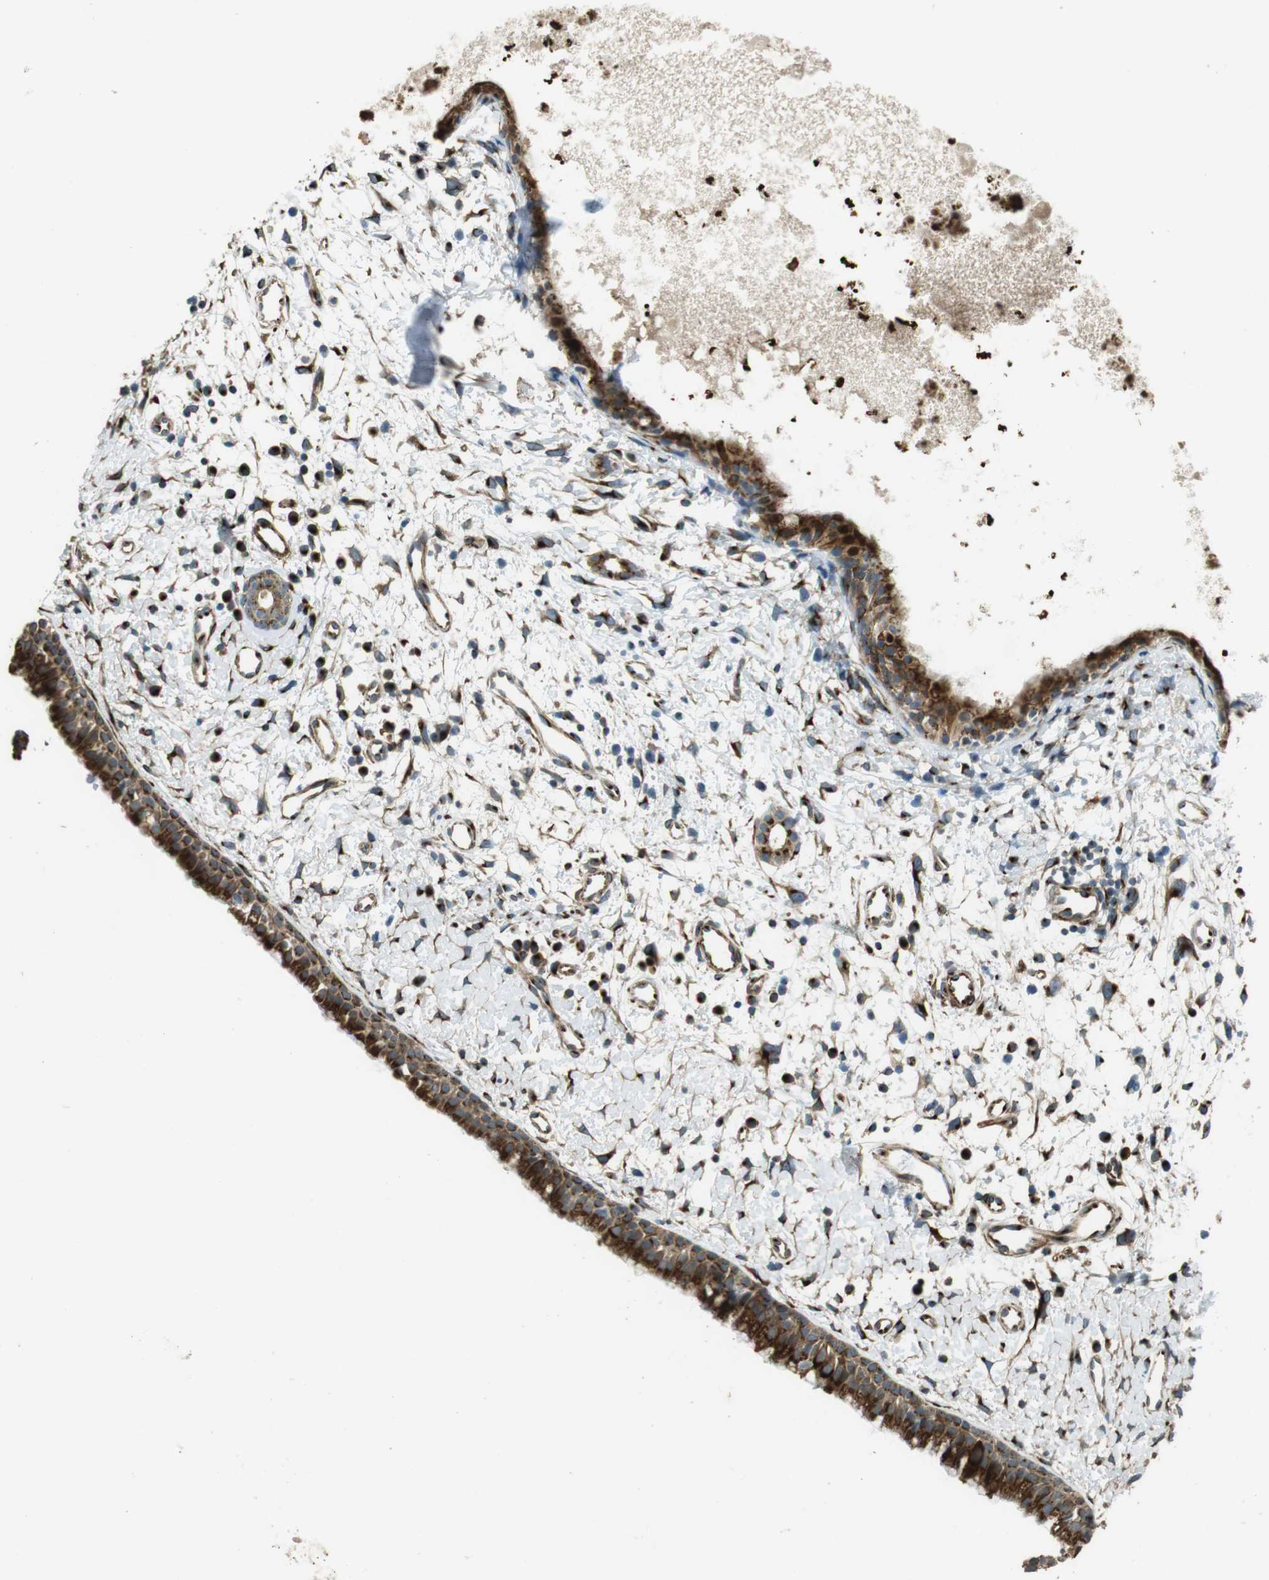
{"staining": {"intensity": "strong", "quantity": ">75%", "location": "cytoplasmic/membranous"}, "tissue": "nasopharynx", "cell_type": "Respiratory epithelial cells", "image_type": "normal", "snomed": [{"axis": "morphology", "description": "Normal tissue, NOS"}, {"axis": "topography", "description": "Nasopharynx"}], "caption": "IHC (DAB (3,3'-diaminobenzidine)) staining of benign nasopharynx reveals strong cytoplasmic/membranous protein positivity in about >75% of respiratory epithelial cells.", "gene": "TMEM115", "patient": {"sex": "male", "age": 22}}